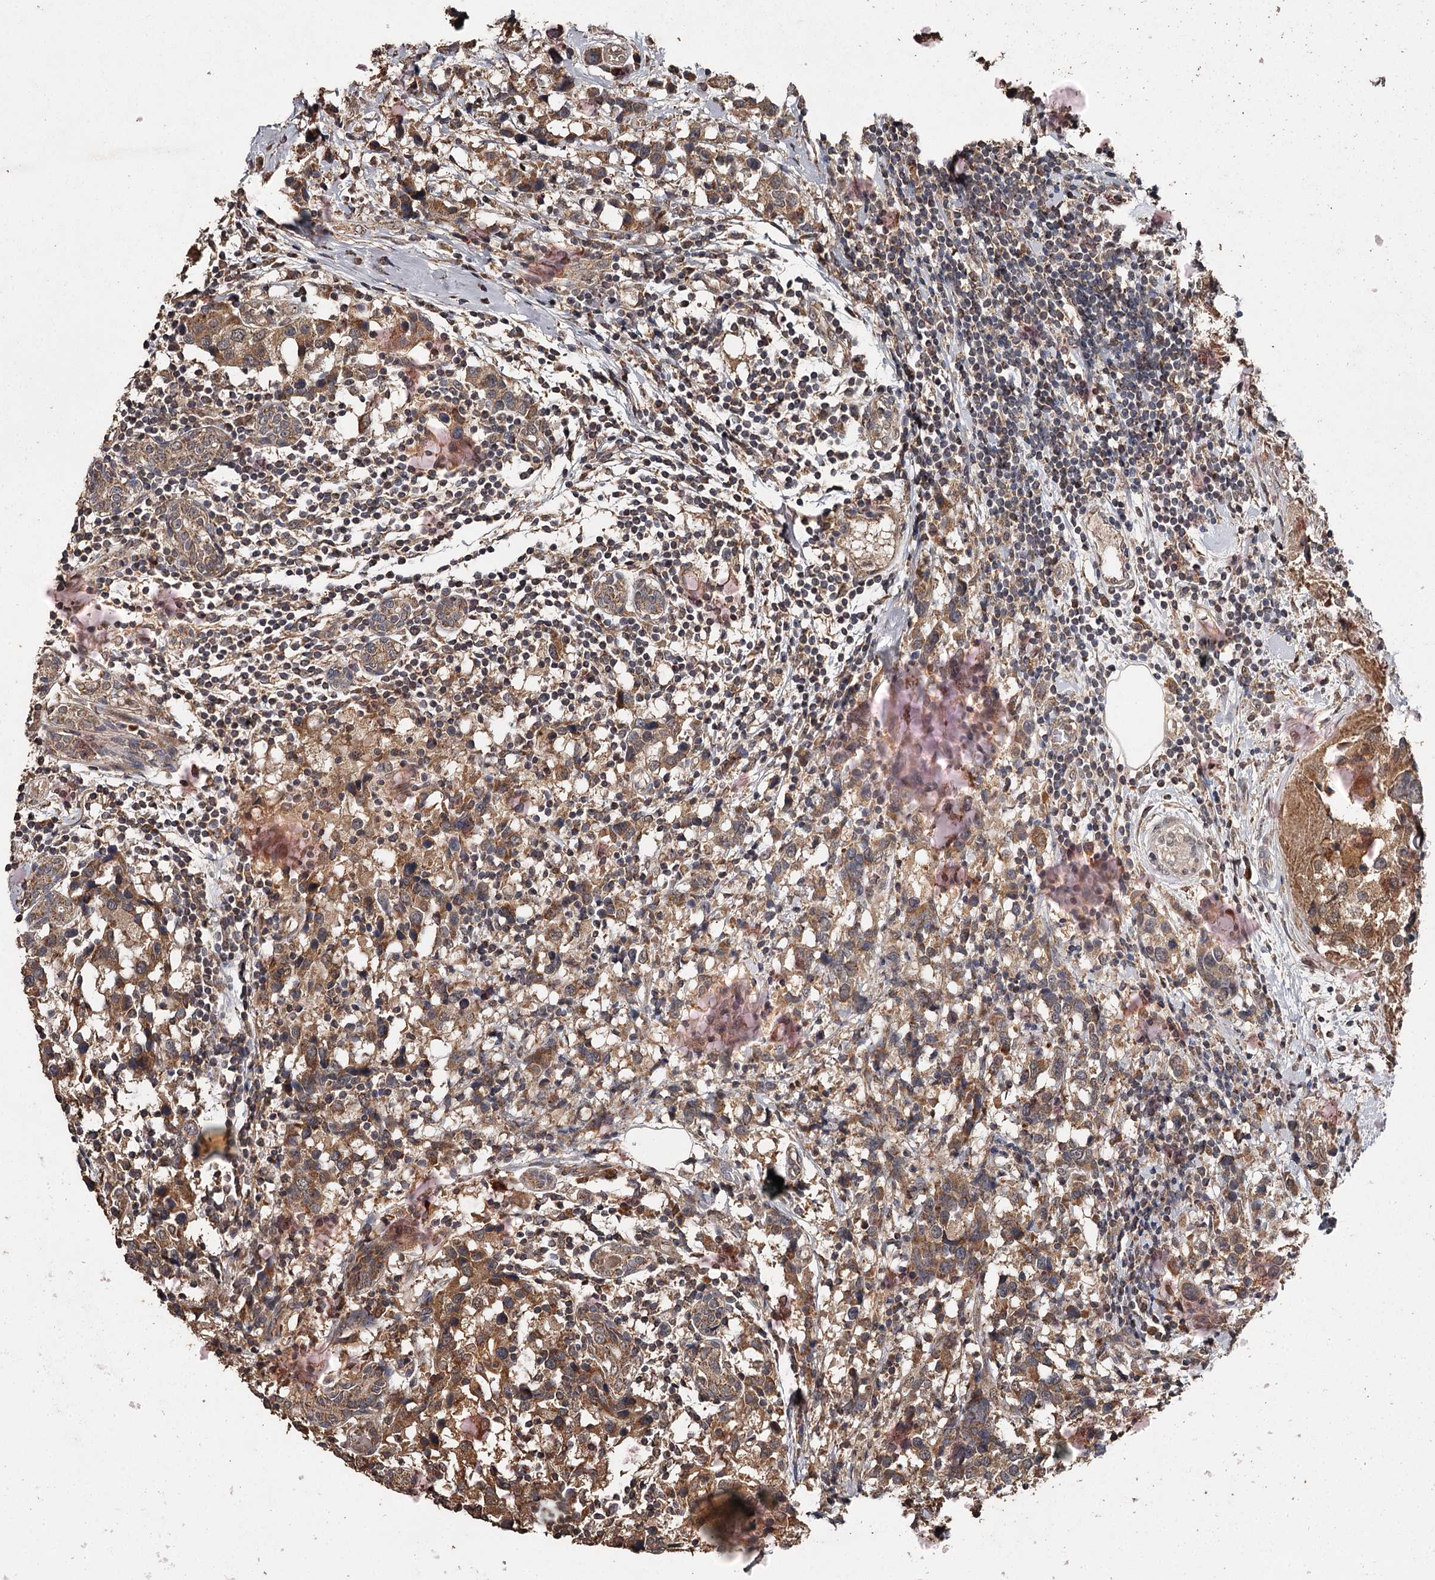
{"staining": {"intensity": "moderate", "quantity": ">75%", "location": "cytoplasmic/membranous"}, "tissue": "breast cancer", "cell_type": "Tumor cells", "image_type": "cancer", "snomed": [{"axis": "morphology", "description": "Lobular carcinoma"}, {"axis": "topography", "description": "Breast"}], "caption": "Immunohistochemistry (IHC) of lobular carcinoma (breast) exhibits medium levels of moderate cytoplasmic/membranous staining in approximately >75% of tumor cells.", "gene": "WIPI1", "patient": {"sex": "female", "age": 59}}